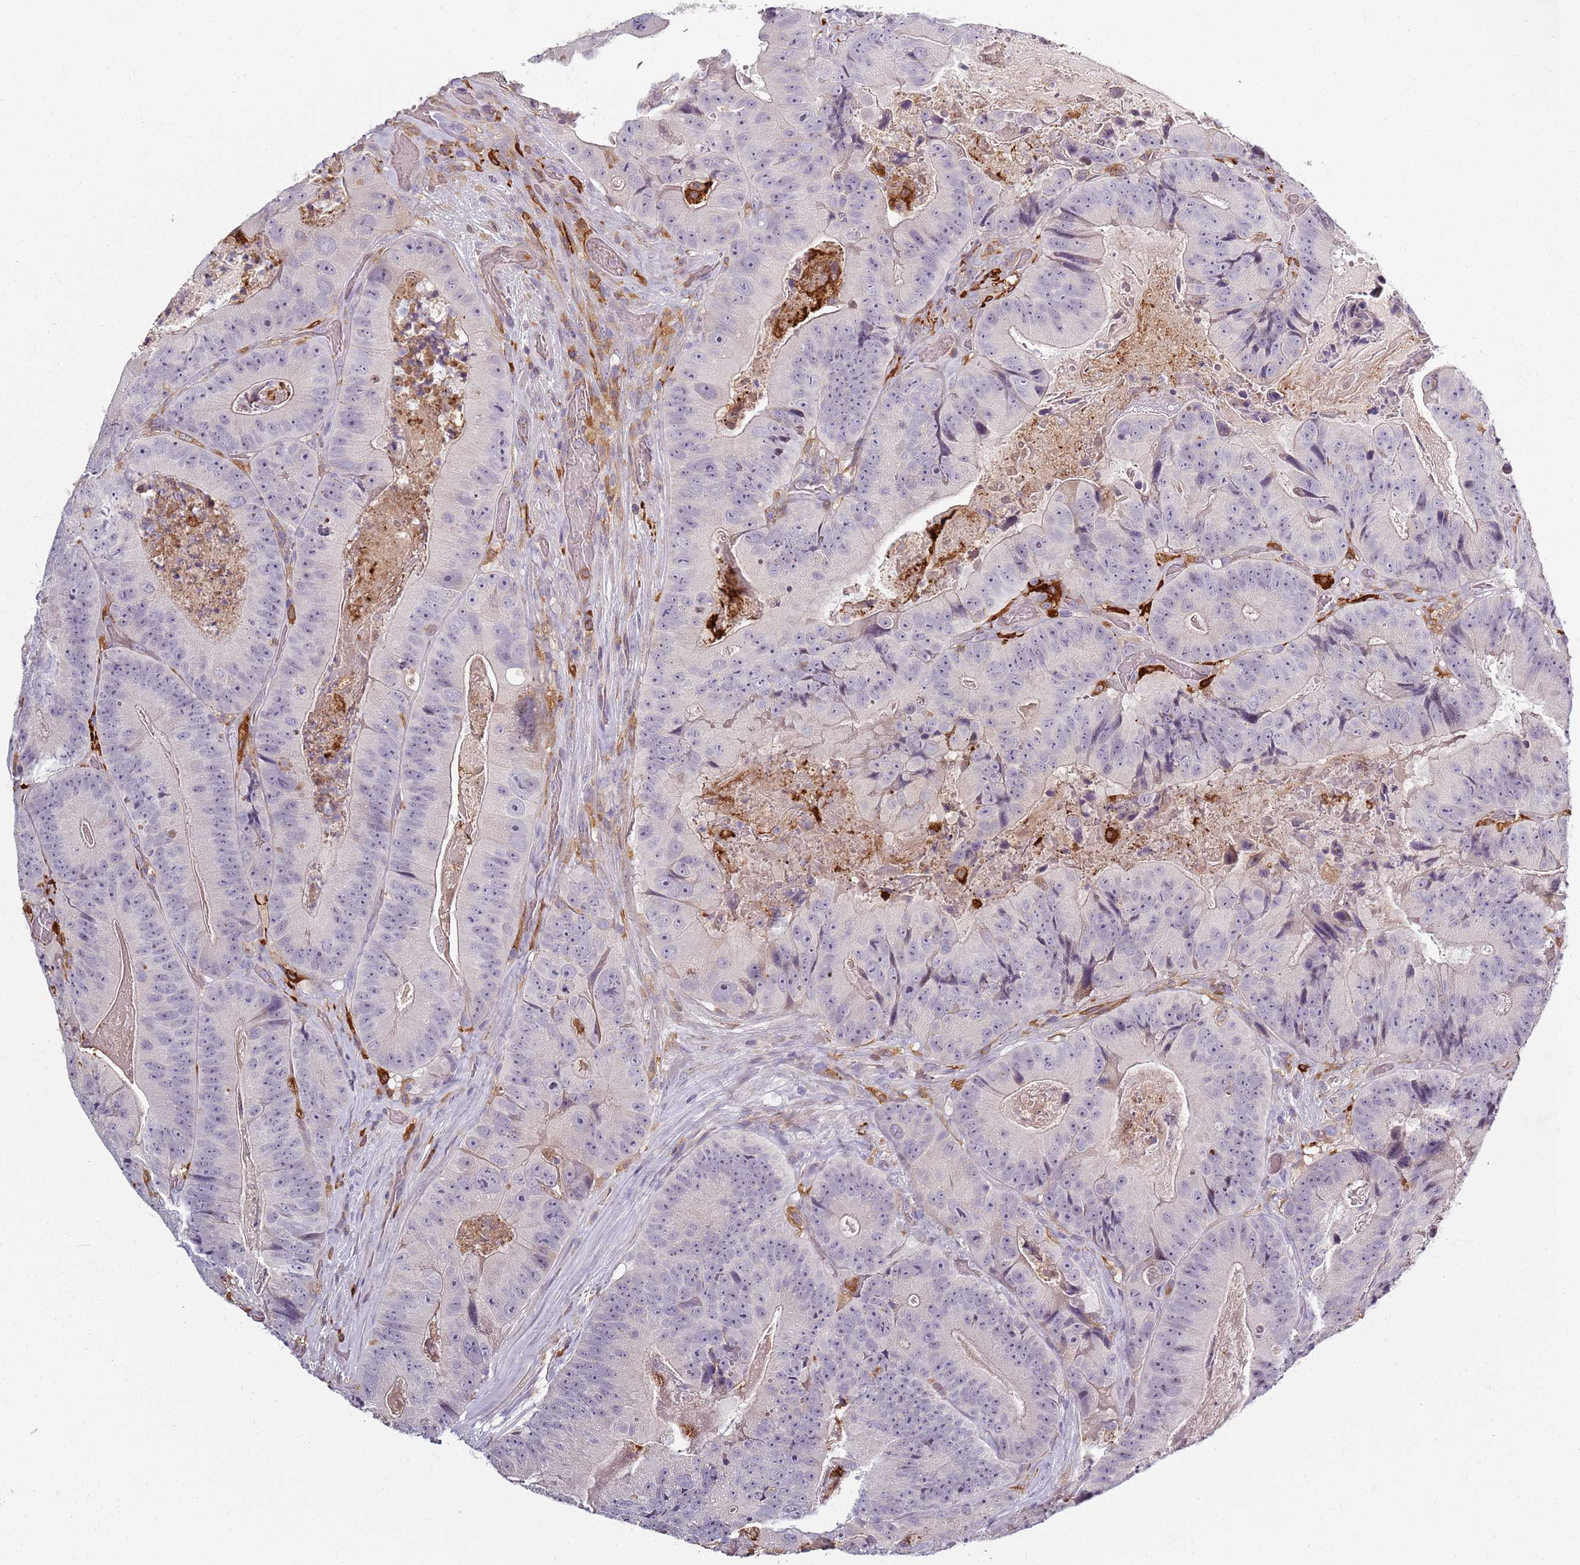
{"staining": {"intensity": "negative", "quantity": "none", "location": "none"}, "tissue": "colorectal cancer", "cell_type": "Tumor cells", "image_type": "cancer", "snomed": [{"axis": "morphology", "description": "Adenocarcinoma, NOS"}, {"axis": "topography", "description": "Colon"}], "caption": "The immunohistochemistry photomicrograph has no significant staining in tumor cells of colorectal cancer tissue.", "gene": "CC2D2B", "patient": {"sex": "female", "age": 86}}